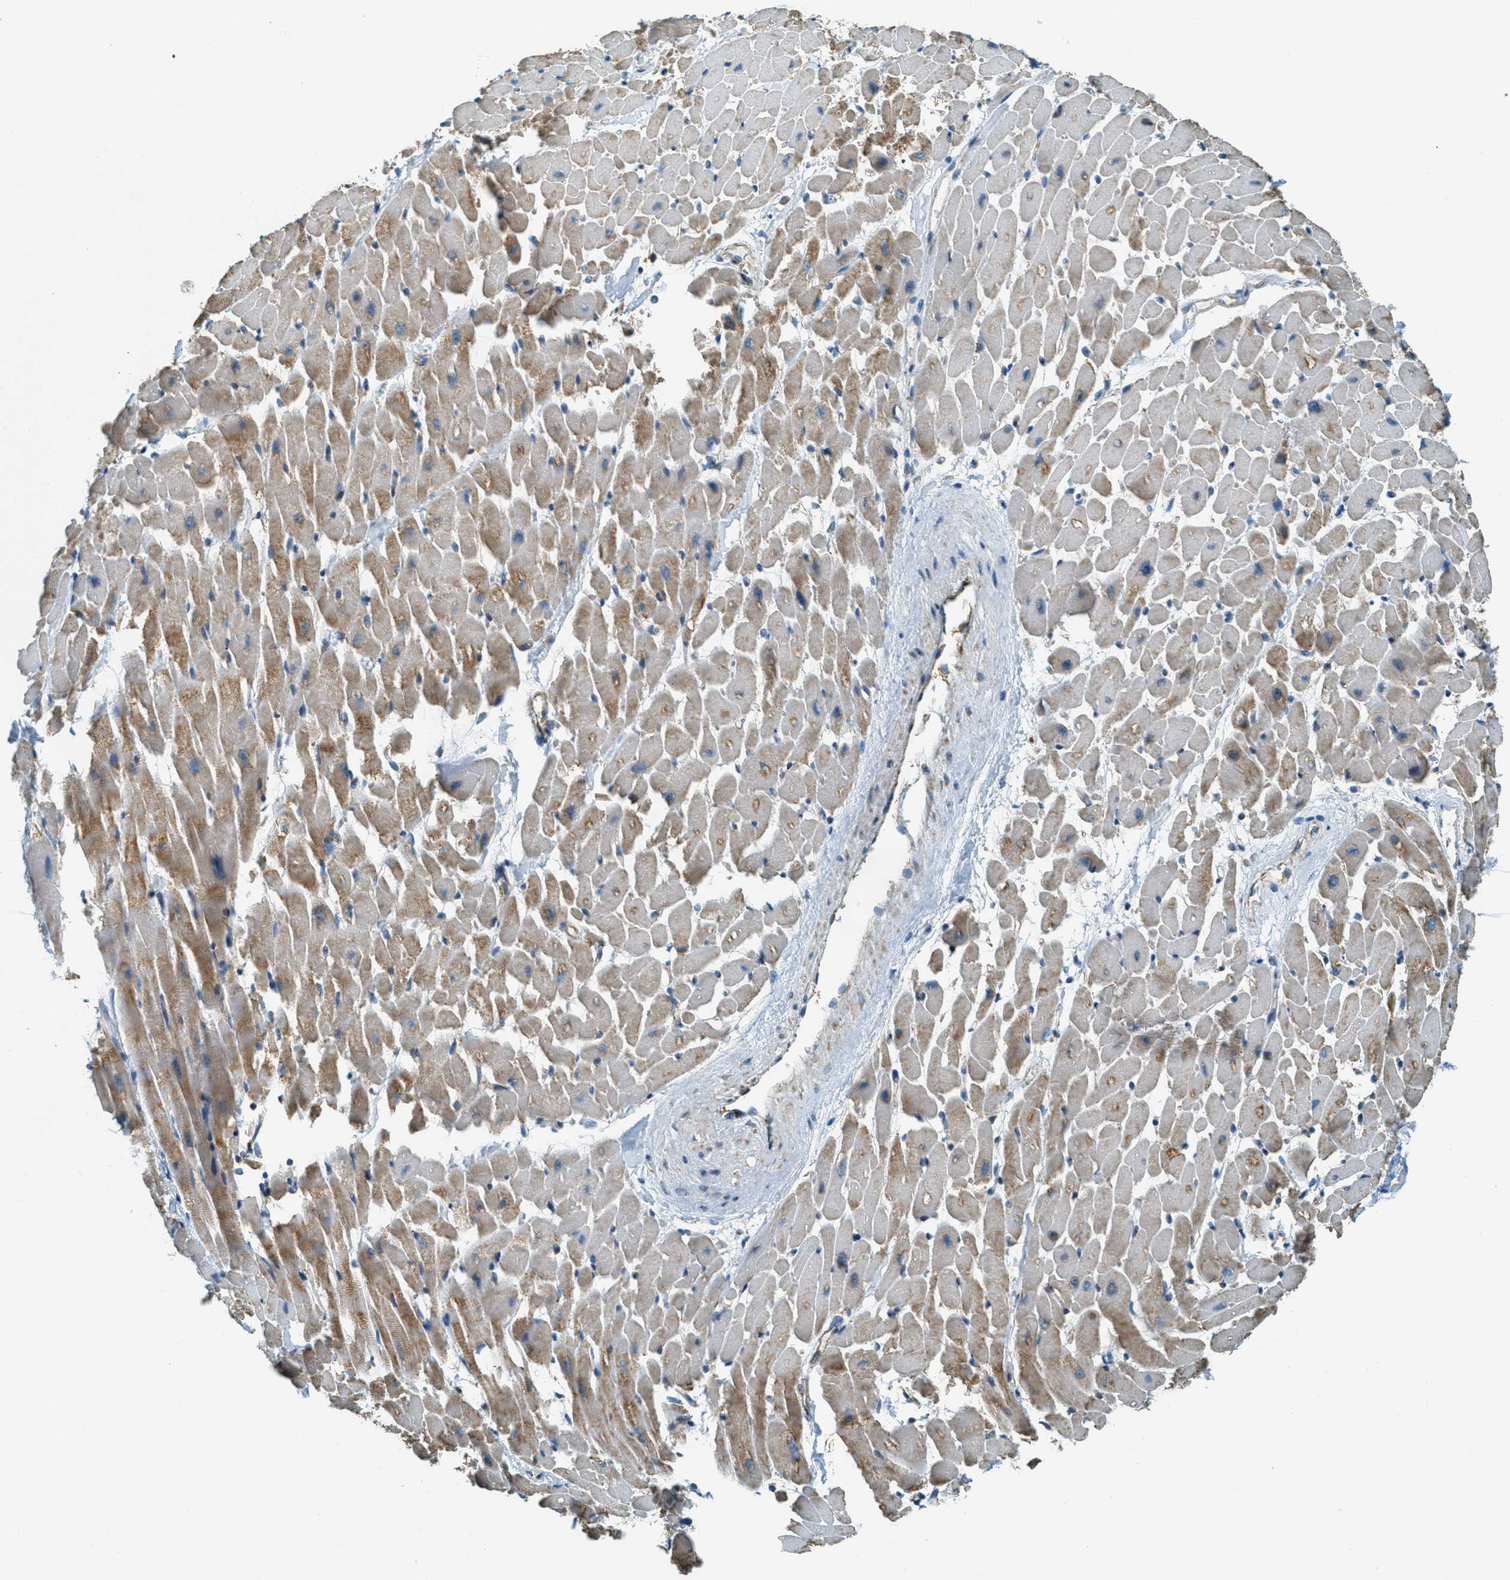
{"staining": {"intensity": "strong", "quantity": ">75%", "location": "cytoplasmic/membranous"}, "tissue": "heart muscle", "cell_type": "Cardiomyocytes", "image_type": "normal", "snomed": [{"axis": "morphology", "description": "Normal tissue, NOS"}, {"axis": "topography", "description": "Heart"}], "caption": "Normal heart muscle was stained to show a protein in brown. There is high levels of strong cytoplasmic/membranous staining in about >75% of cardiomyocytes. The staining was performed using DAB (3,3'-diaminobenzidine), with brown indicating positive protein expression. Nuclei are stained blue with hematoxylin.", "gene": "CHST15", "patient": {"sex": "male", "age": 45}}